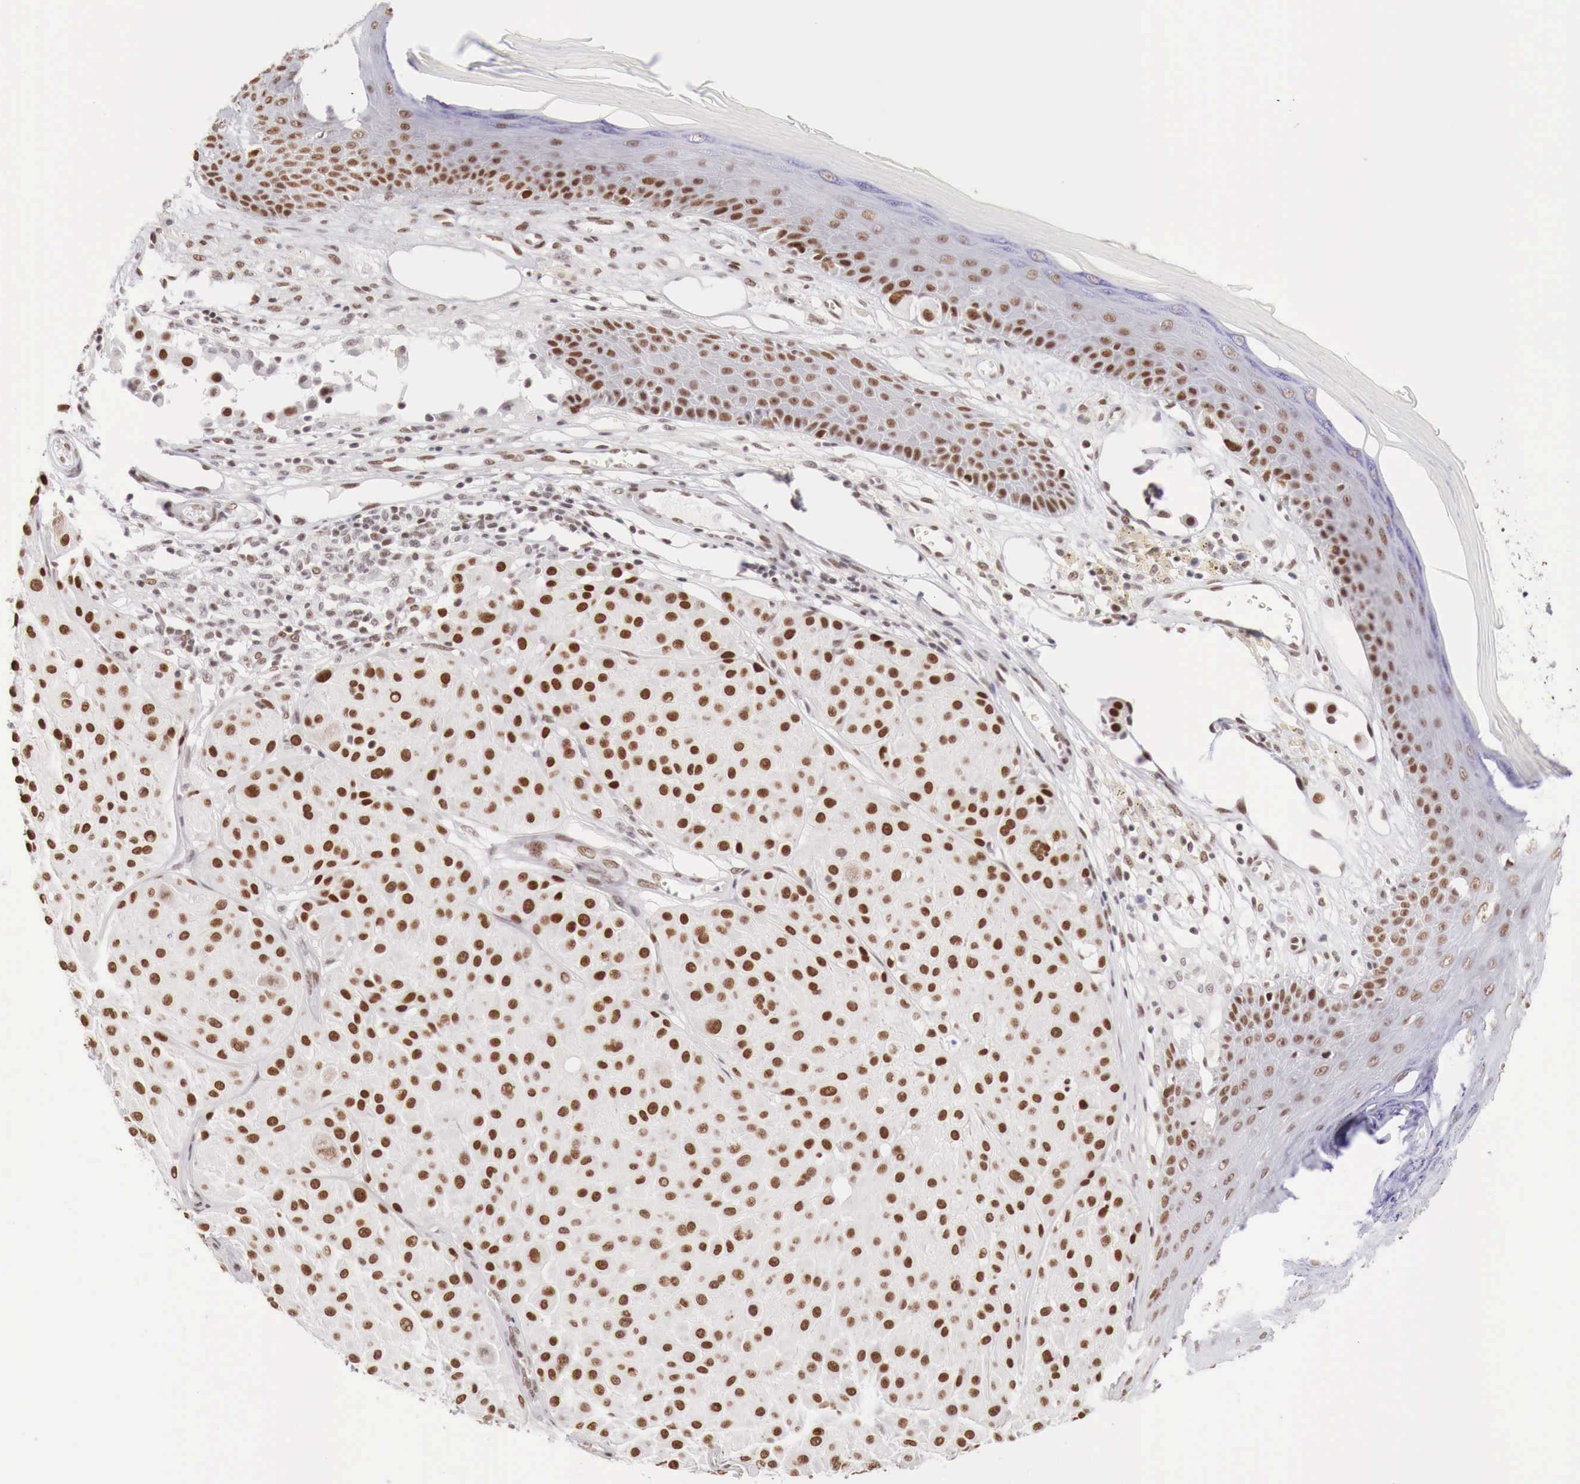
{"staining": {"intensity": "moderate", "quantity": "25%-75%", "location": "nuclear"}, "tissue": "melanoma", "cell_type": "Tumor cells", "image_type": "cancer", "snomed": [{"axis": "morphology", "description": "Malignant melanoma, NOS"}, {"axis": "topography", "description": "Skin"}], "caption": "IHC micrograph of neoplastic tissue: melanoma stained using immunohistochemistry displays medium levels of moderate protein expression localized specifically in the nuclear of tumor cells, appearing as a nuclear brown color.", "gene": "PHF14", "patient": {"sex": "male", "age": 36}}